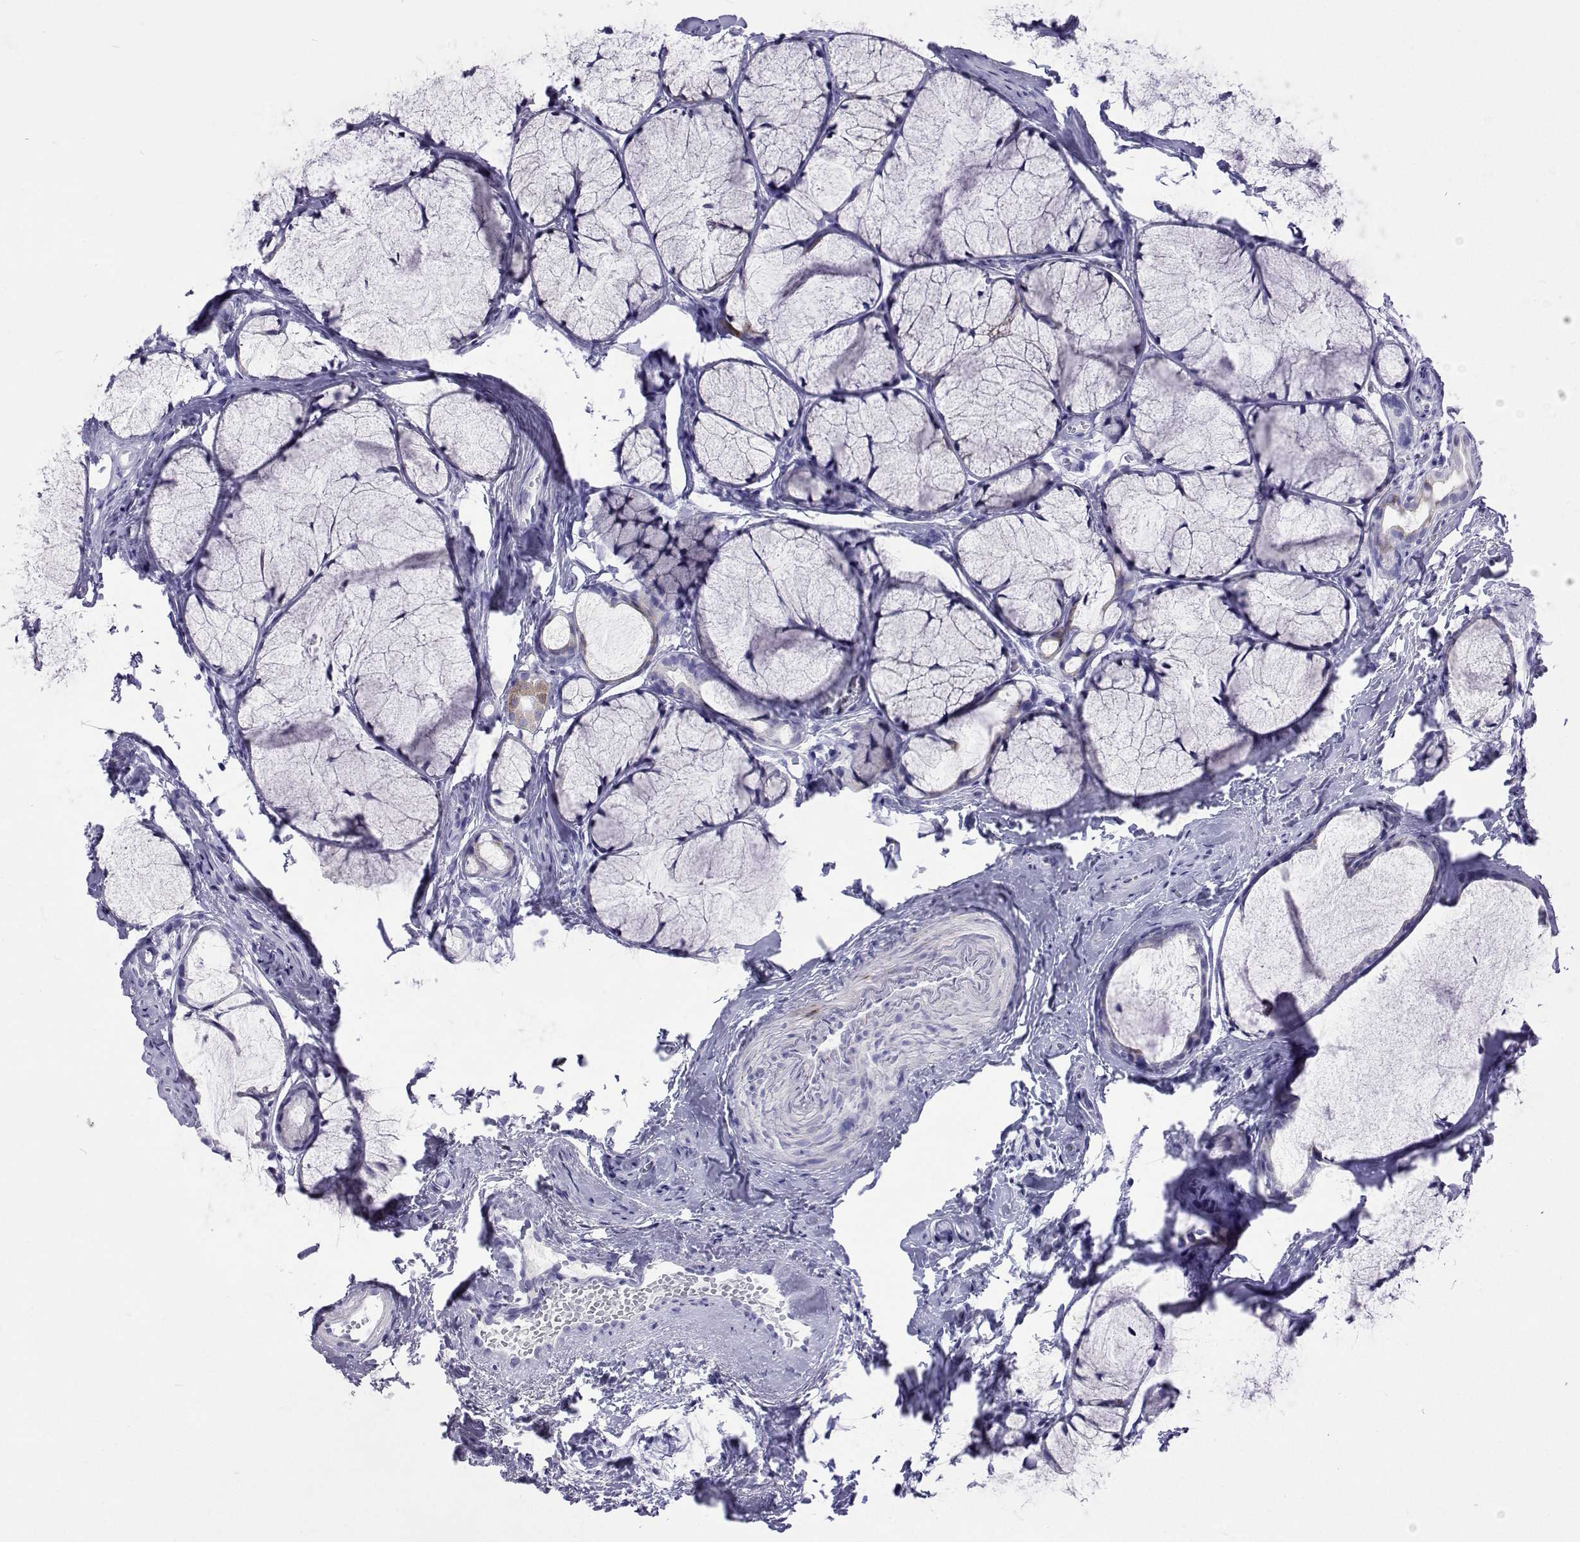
{"staining": {"intensity": "negative", "quantity": "none", "location": "none"}, "tissue": "head and neck cancer", "cell_type": "Tumor cells", "image_type": "cancer", "snomed": [{"axis": "morphology", "description": "Adenocarcinoma, NOS"}, {"axis": "topography", "description": "Head-Neck"}], "caption": "DAB immunohistochemical staining of head and neck cancer demonstrates no significant expression in tumor cells.", "gene": "UMODL1", "patient": {"sex": "male", "age": 66}}